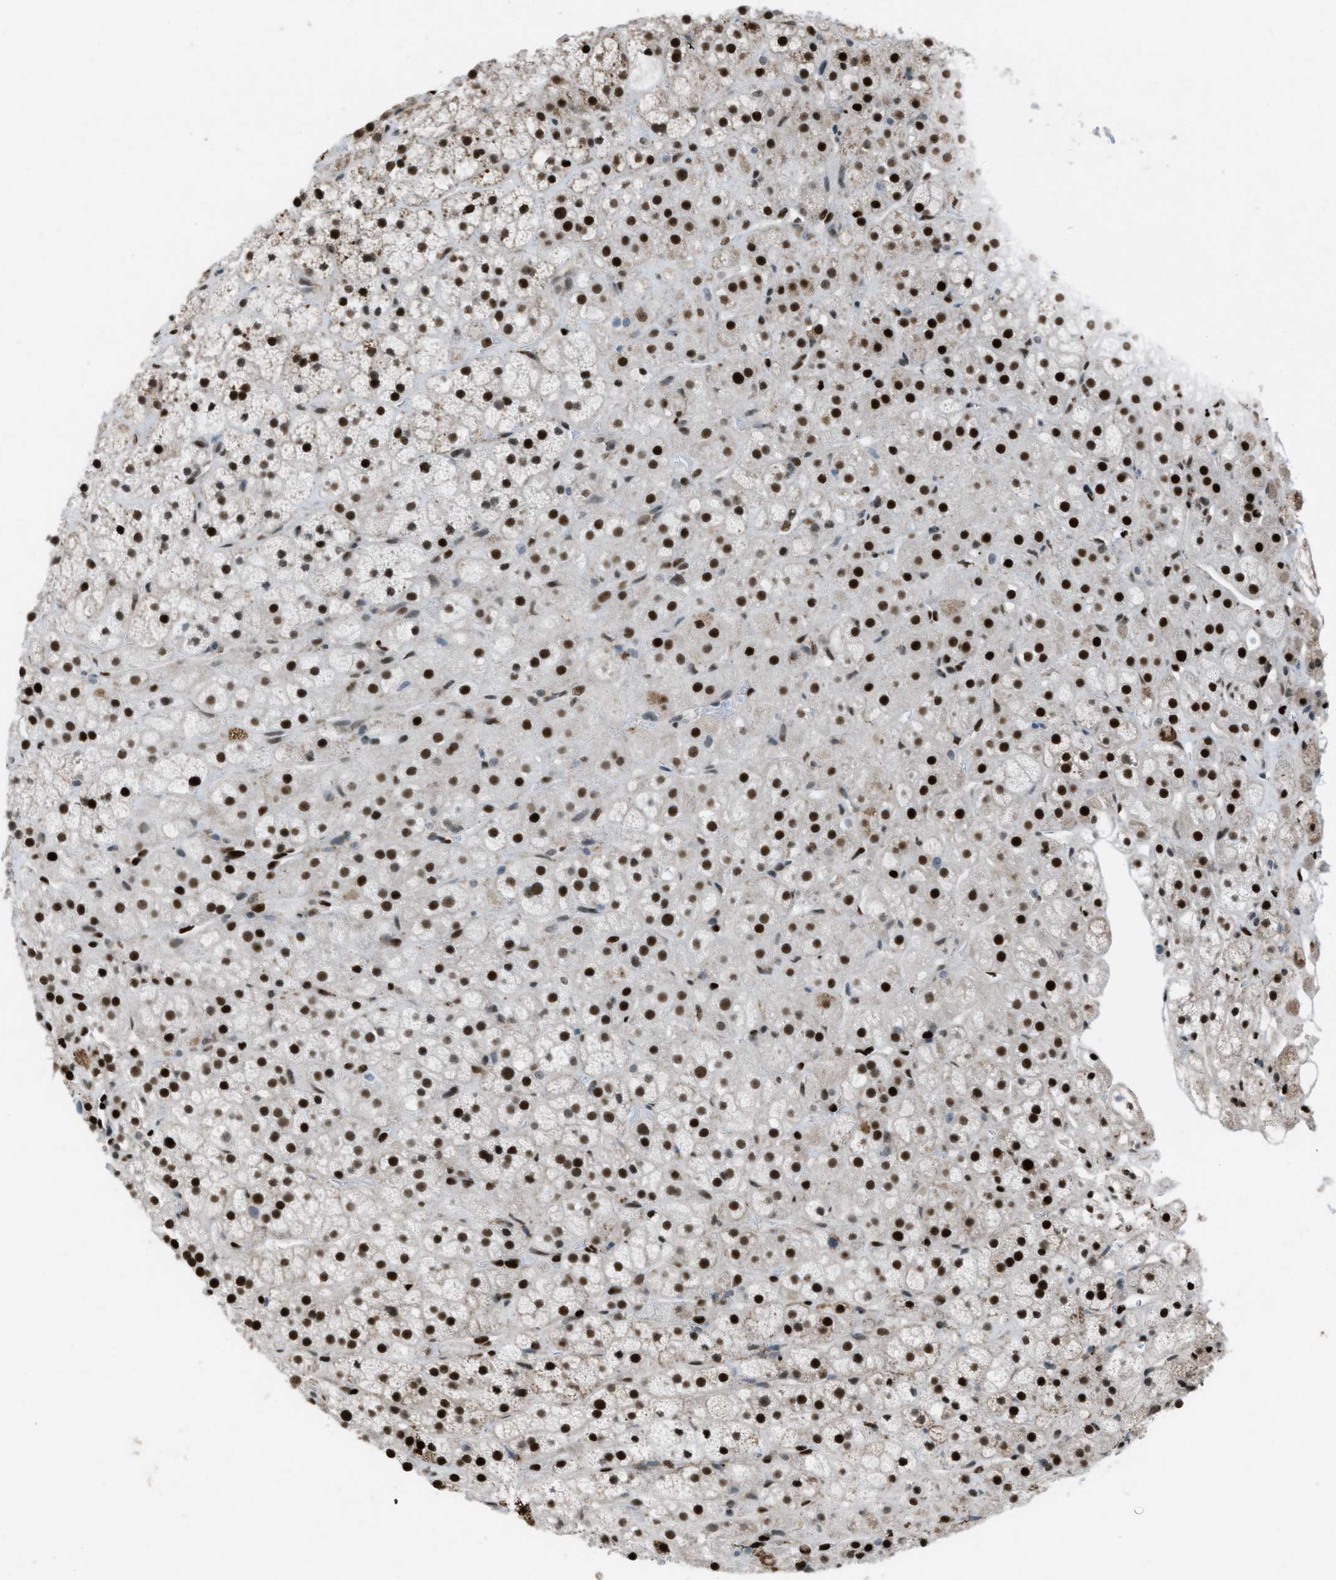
{"staining": {"intensity": "strong", "quantity": "25%-75%", "location": "nuclear"}, "tissue": "adrenal gland", "cell_type": "Glandular cells", "image_type": "normal", "snomed": [{"axis": "morphology", "description": "Normal tissue, NOS"}, {"axis": "topography", "description": "Adrenal gland"}], "caption": "Immunohistochemistry (DAB (3,3'-diaminobenzidine)) staining of unremarkable adrenal gland displays strong nuclear protein staining in approximately 25%-75% of glandular cells.", "gene": "SLFN5", "patient": {"sex": "male", "age": 56}}